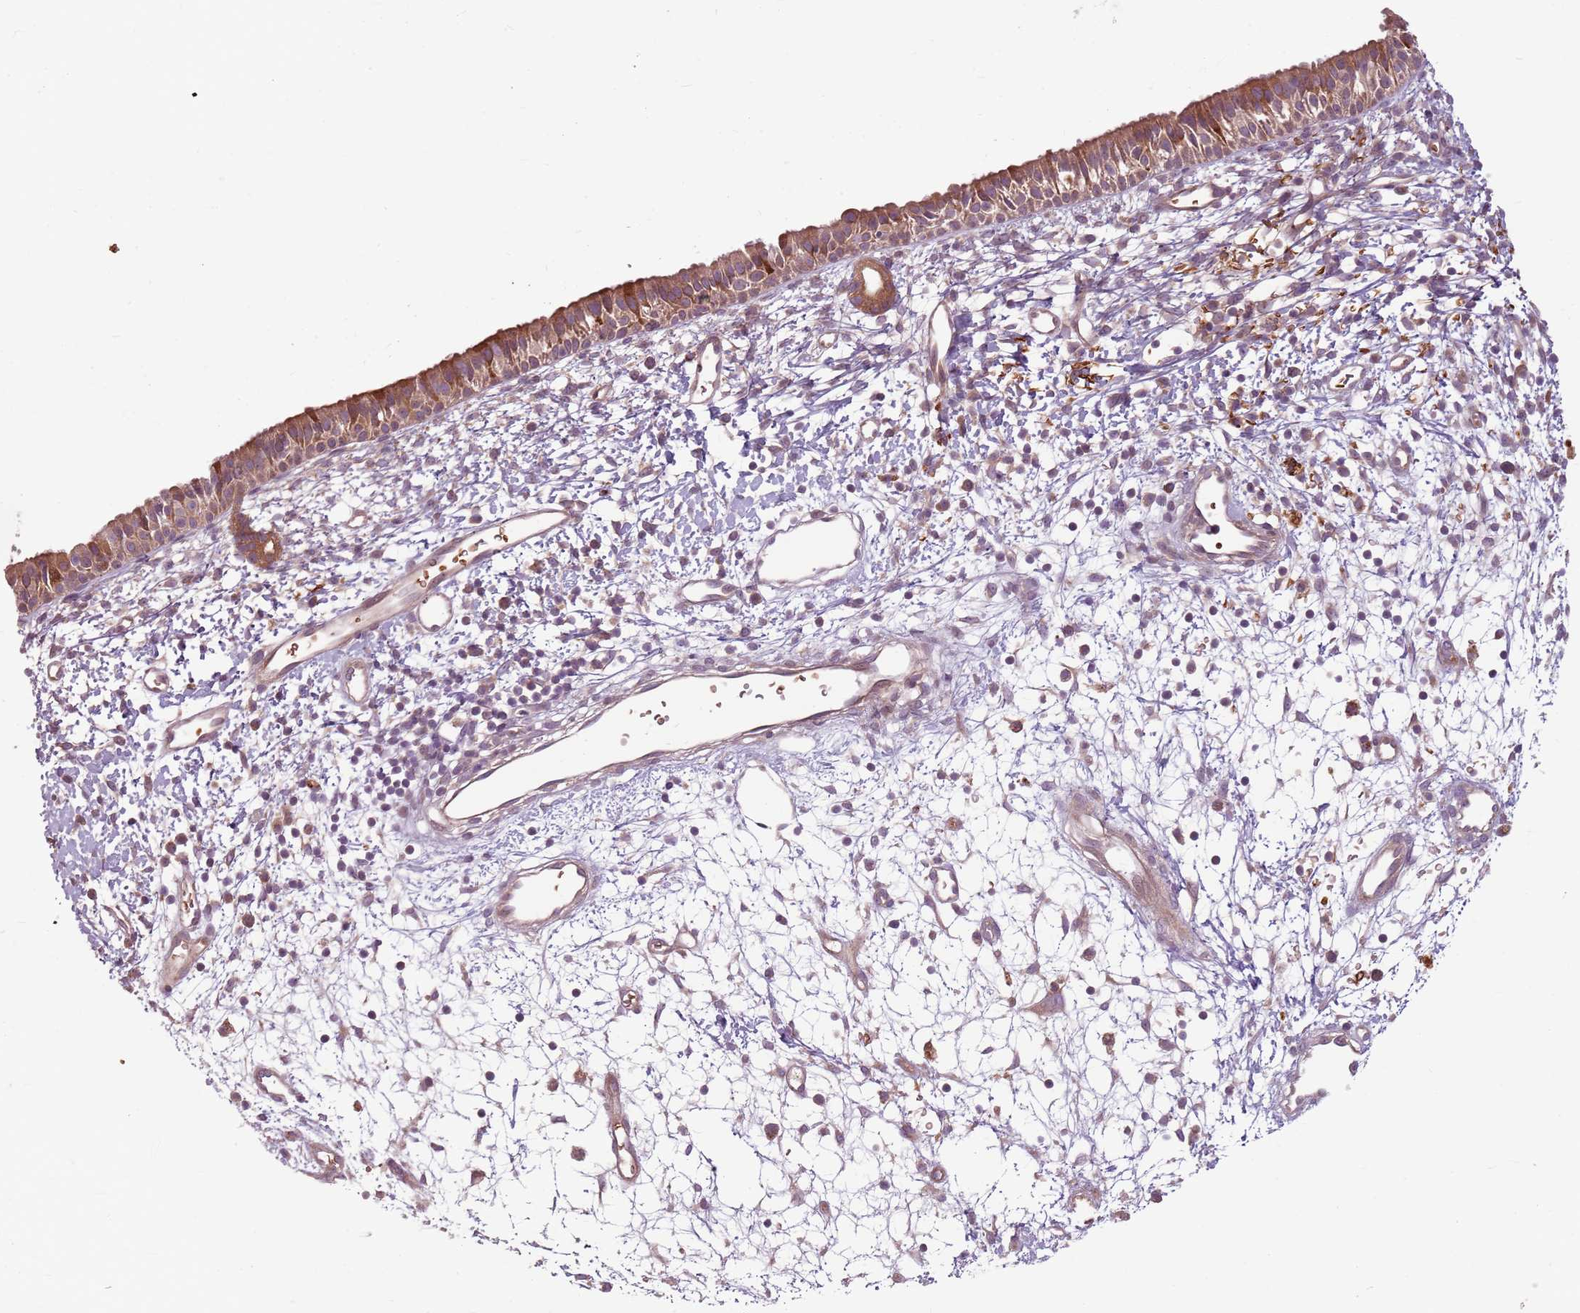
{"staining": {"intensity": "moderate", "quantity": ">75%", "location": "cytoplasmic/membranous"}, "tissue": "nasopharynx", "cell_type": "Respiratory epithelial cells", "image_type": "normal", "snomed": [{"axis": "morphology", "description": "Normal tissue, NOS"}, {"axis": "topography", "description": "Nasopharynx"}], "caption": "Protein staining displays moderate cytoplasmic/membranous positivity in about >75% of respiratory epithelial cells in unremarkable nasopharynx.", "gene": "HSPA14", "patient": {"sex": "male", "age": 22}}